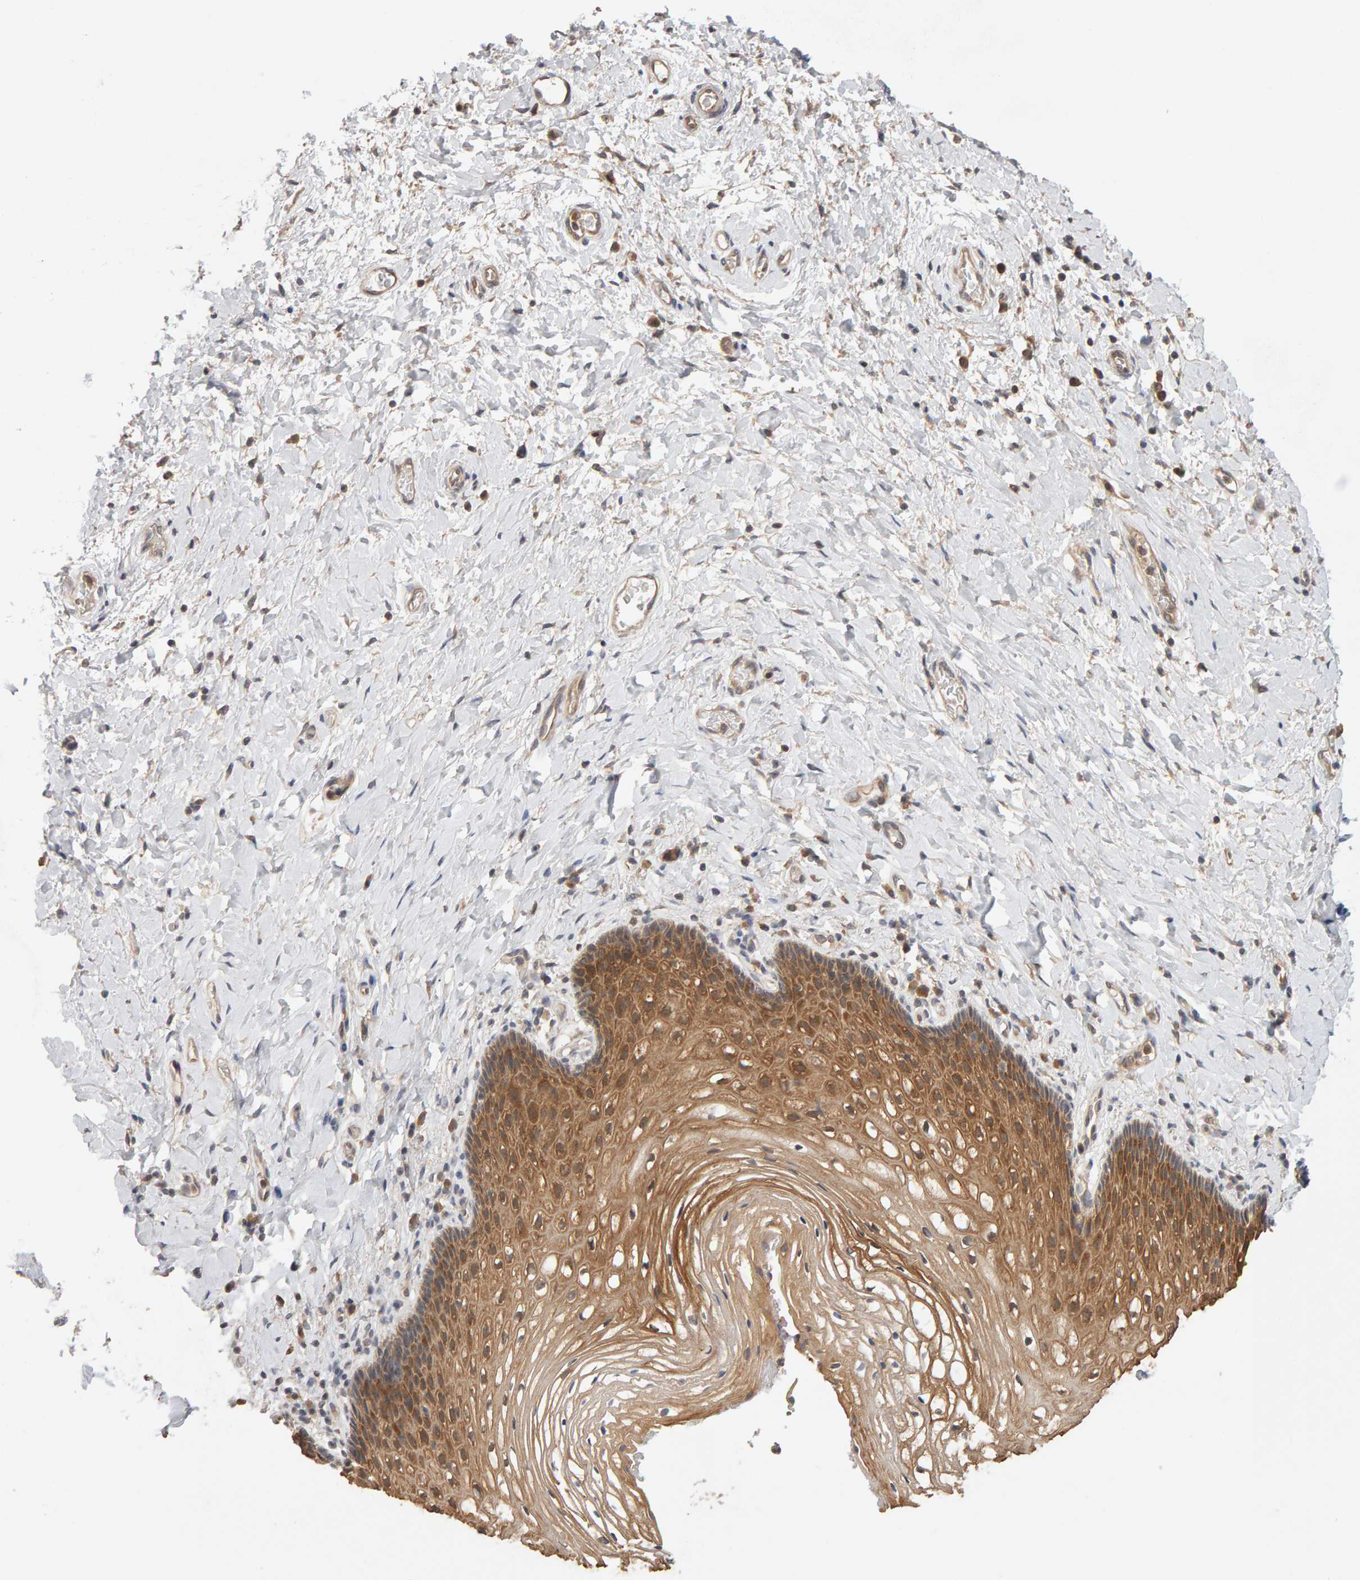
{"staining": {"intensity": "moderate", "quantity": ">75%", "location": "cytoplasmic/membranous"}, "tissue": "vagina", "cell_type": "Squamous epithelial cells", "image_type": "normal", "snomed": [{"axis": "morphology", "description": "Normal tissue, NOS"}, {"axis": "topography", "description": "Vagina"}], "caption": "Immunohistochemical staining of normal vagina exhibits >75% levels of moderate cytoplasmic/membranous protein staining in approximately >75% of squamous epithelial cells. (DAB IHC with brightfield microscopy, high magnification).", "gene": "DNAJC7", "patient": {"sex": "female", "age": 60}}